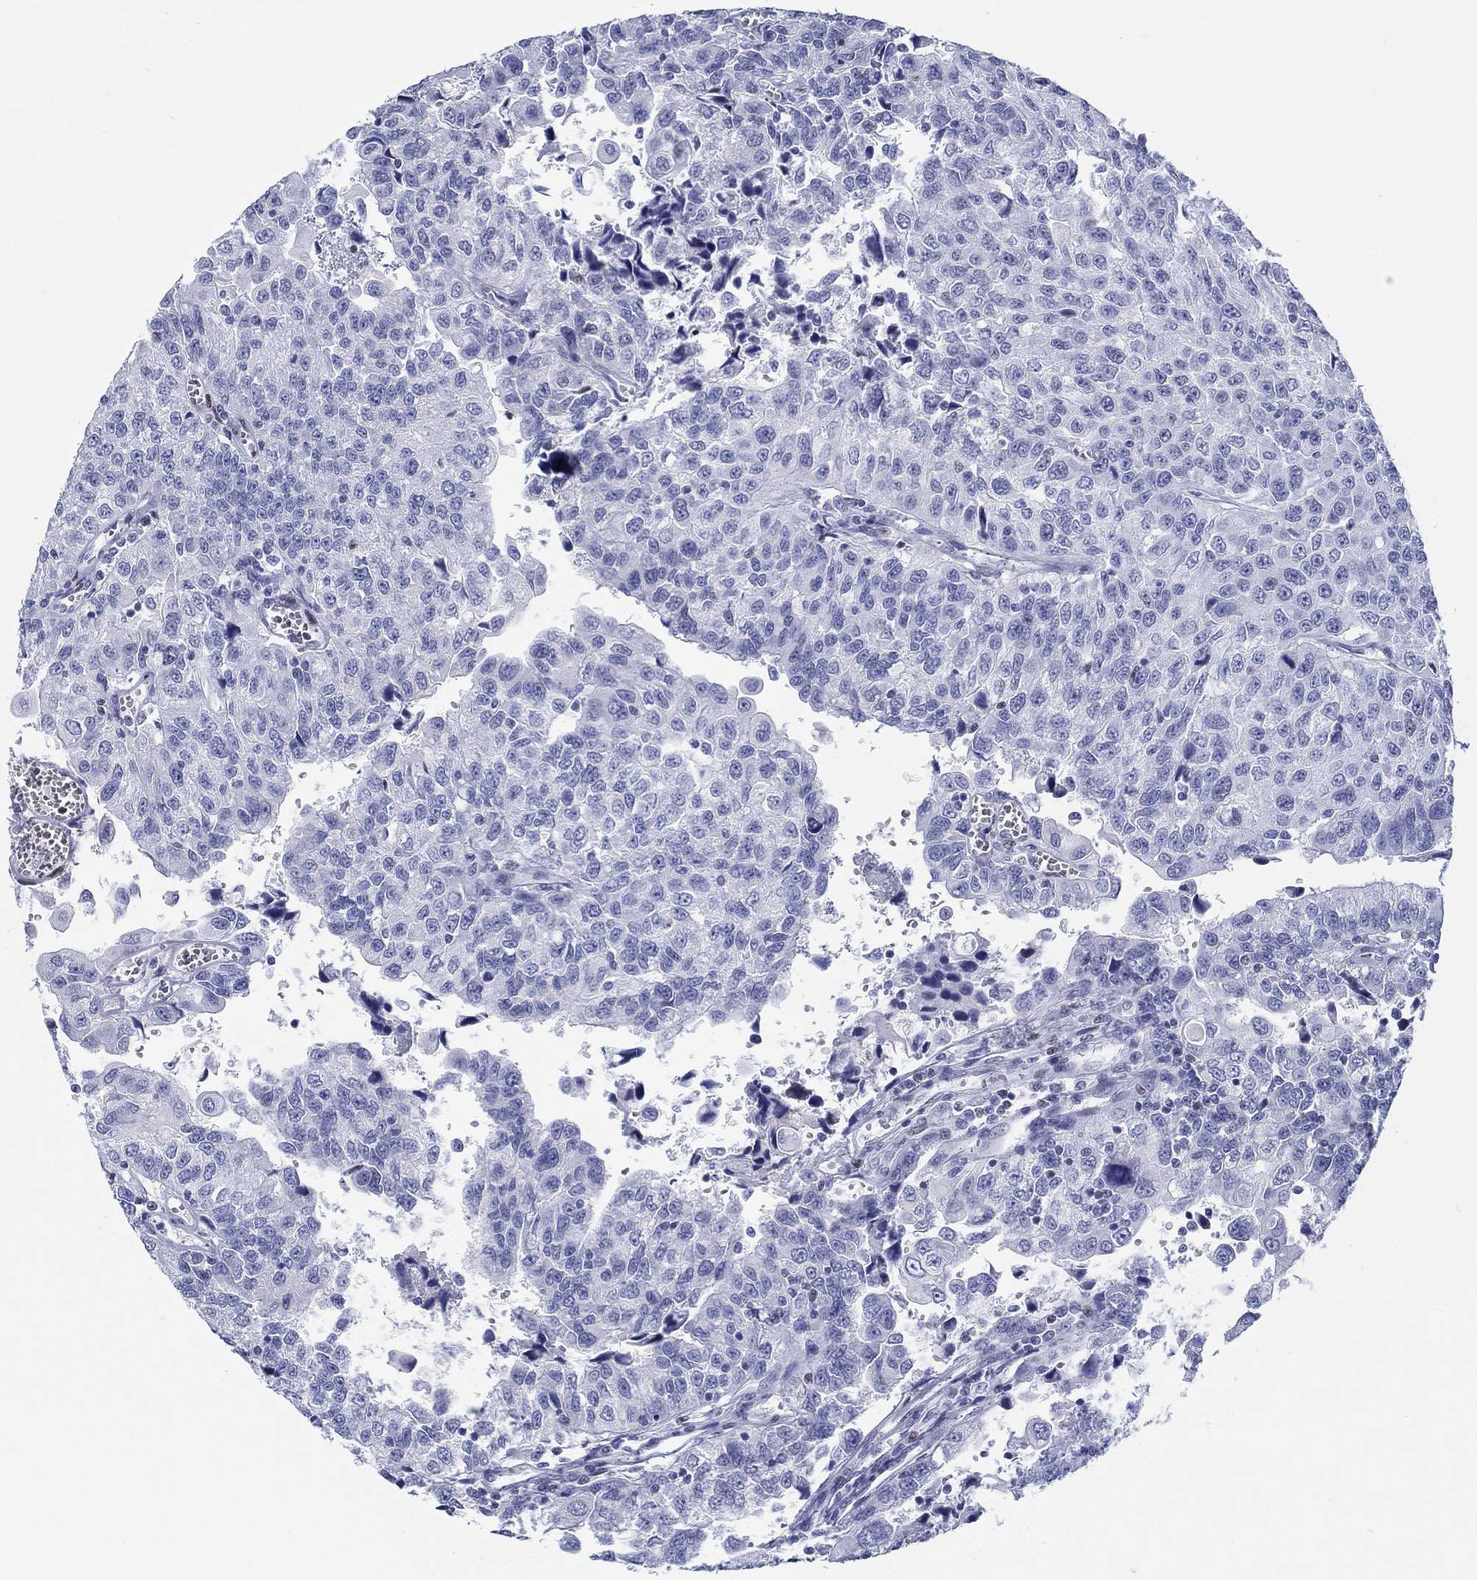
{"staining": {"intensity": "negative", "quantity": "none", "location": "none"}, "tissue": "urothelial cancer", "cell_type": "Tumor cells", "image_type": "cancer", "snomed": [{"axis": "morphology", "description": "Urothelial carcinoma, NOS"}, {"axis": "morphology", "description": "Urothelial carcinoma, High grade"}, {"axis": "topography", "description": "Urinary bladder"}], "caption": "Tumor cells show no significant protein expression in transitional cell carcinoma.", "gene": "H1-1", "patient": {"sex": "female", "age": 73}}